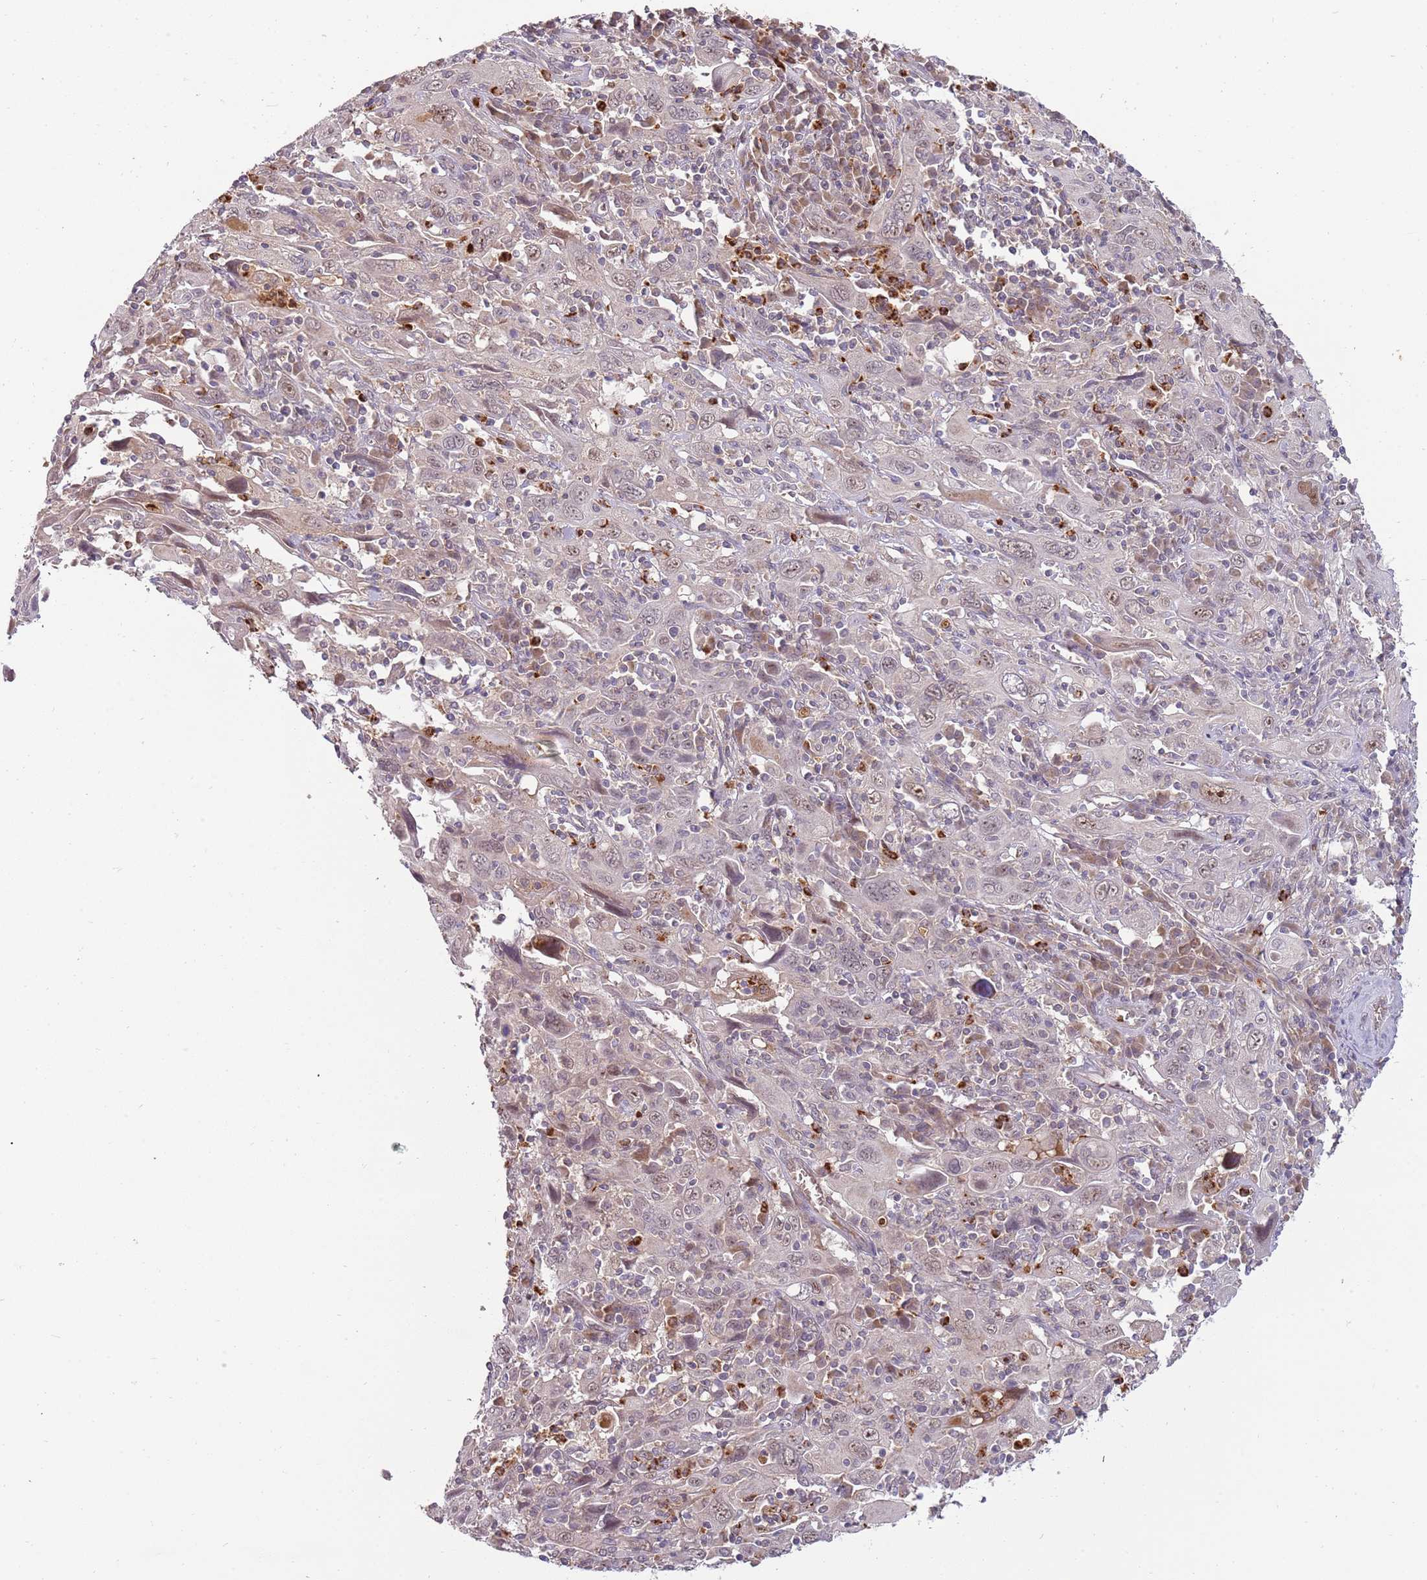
{"staining": {"intensity": "weak", "quantity": "25%-75%", "location": "nuclear"}, "tissue": "cervical cancer", "cell_type": "Tumor cells", "image_type": "cancer", "snomed": [{"axis": "morphology", "description": "Squamous cell carcinoma, NOS"}, {"axis": "topography", "description": "Cervix"}], "caption": "DAB (3,3'-diaminobenzidine) immunohistochemical staining of human squamous cell carcinoma (cervical) exhibits weak nuclear protein expression in approximately 25%-75% of tumor cells.", "gene": "NBPF6", "patient": {"sex": "female", "age": 46}}